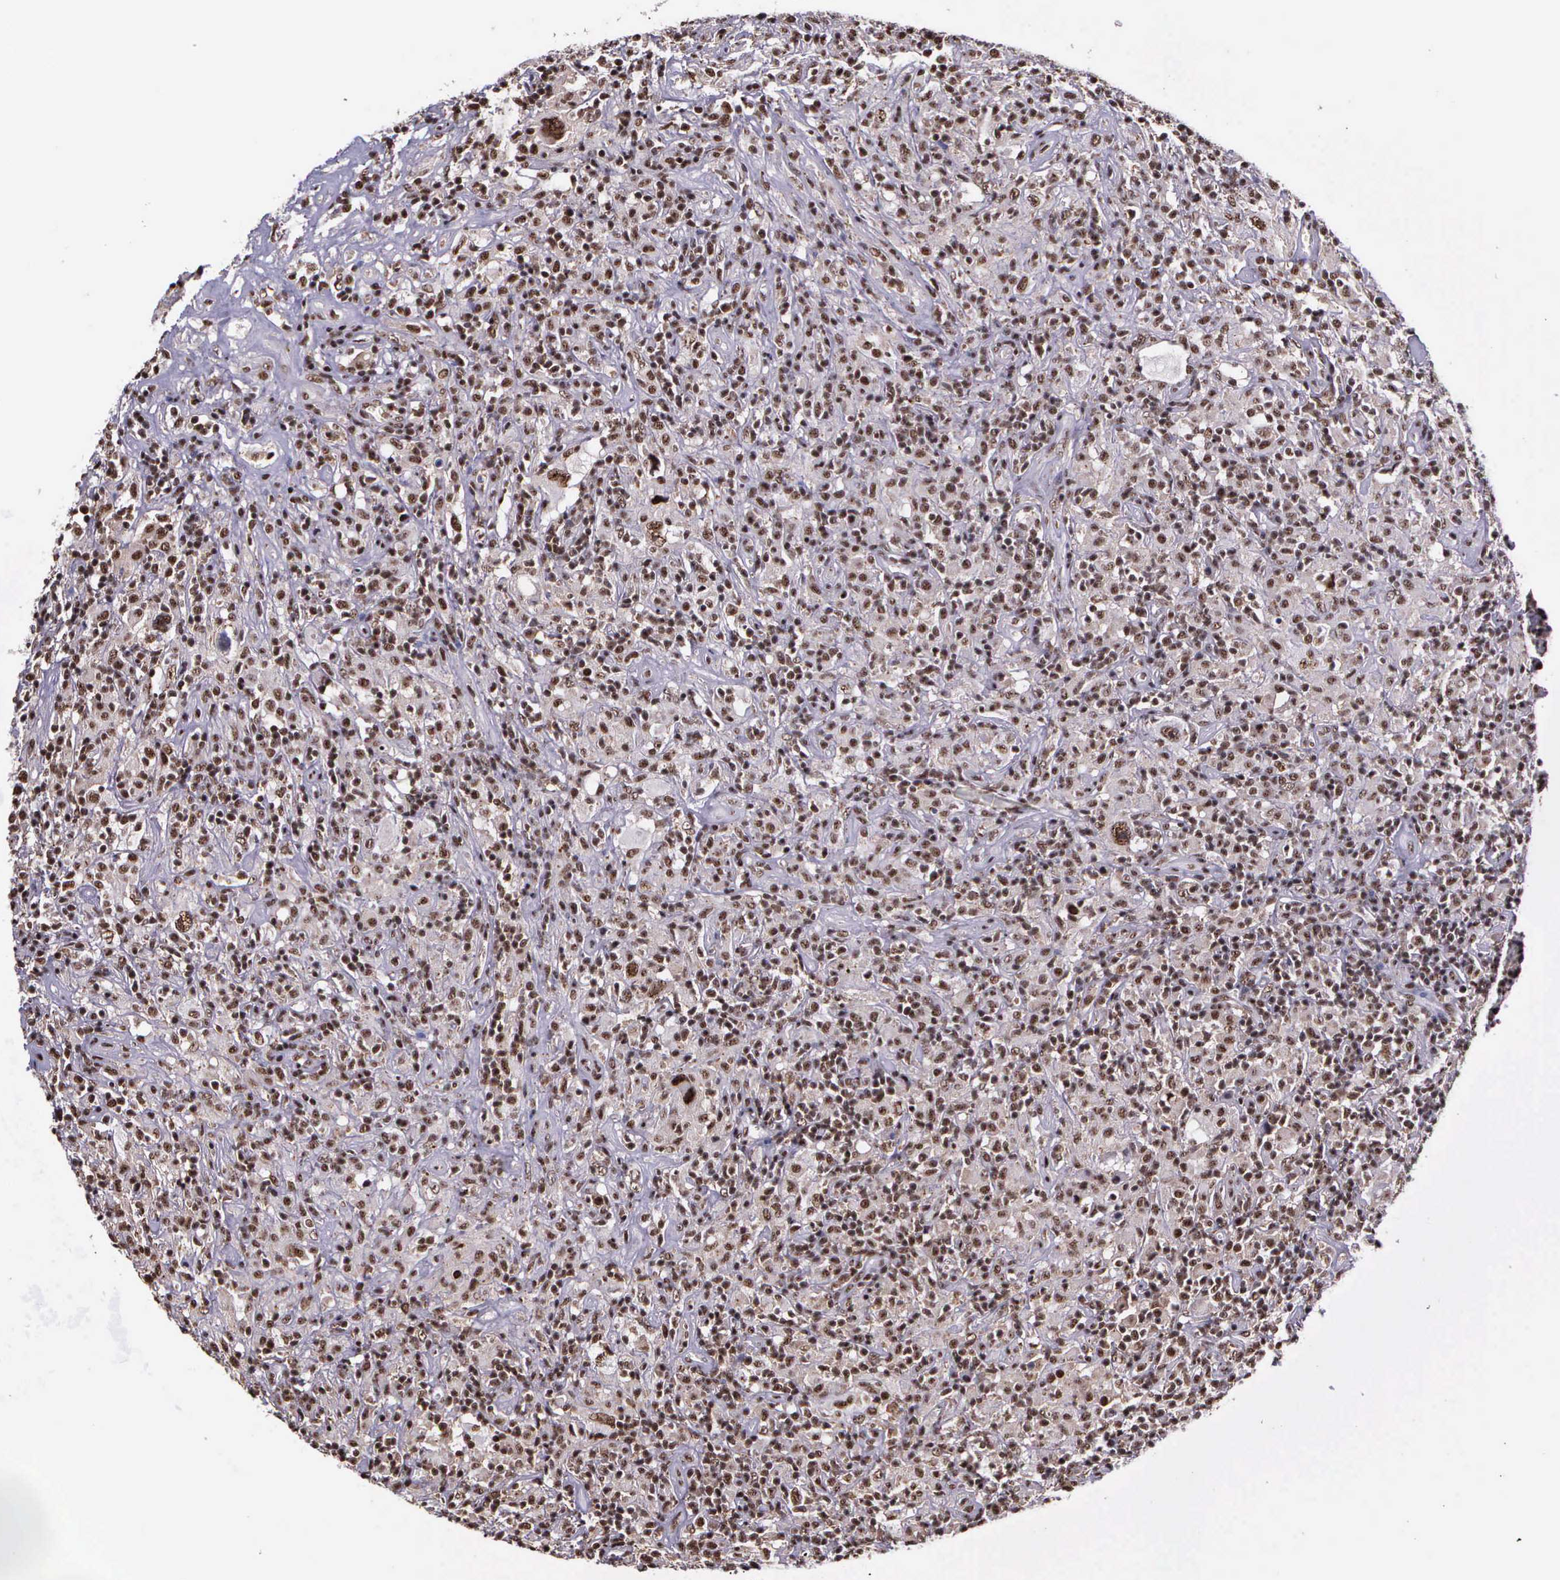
{"staining": {"intensity": "weak", "quantity": ">75%", "location": "nuclear"}, "tissue": "lymphoma", "cell_type": "Tumor cells", "image_type": "cancer", "snomed": [{"axis": "morphology", "description": "Hodgkin's disease, NOS"}, {"axis": "topography", "description": "Lymph node"}], "caption": "A high-resolution image shows IHC staining of Hodgkin's disease, which shows weak nuclear staining in about >75% of tumor cells.", "gene": "FAM47A", "patient": {"sex": "male", "age": 46}}